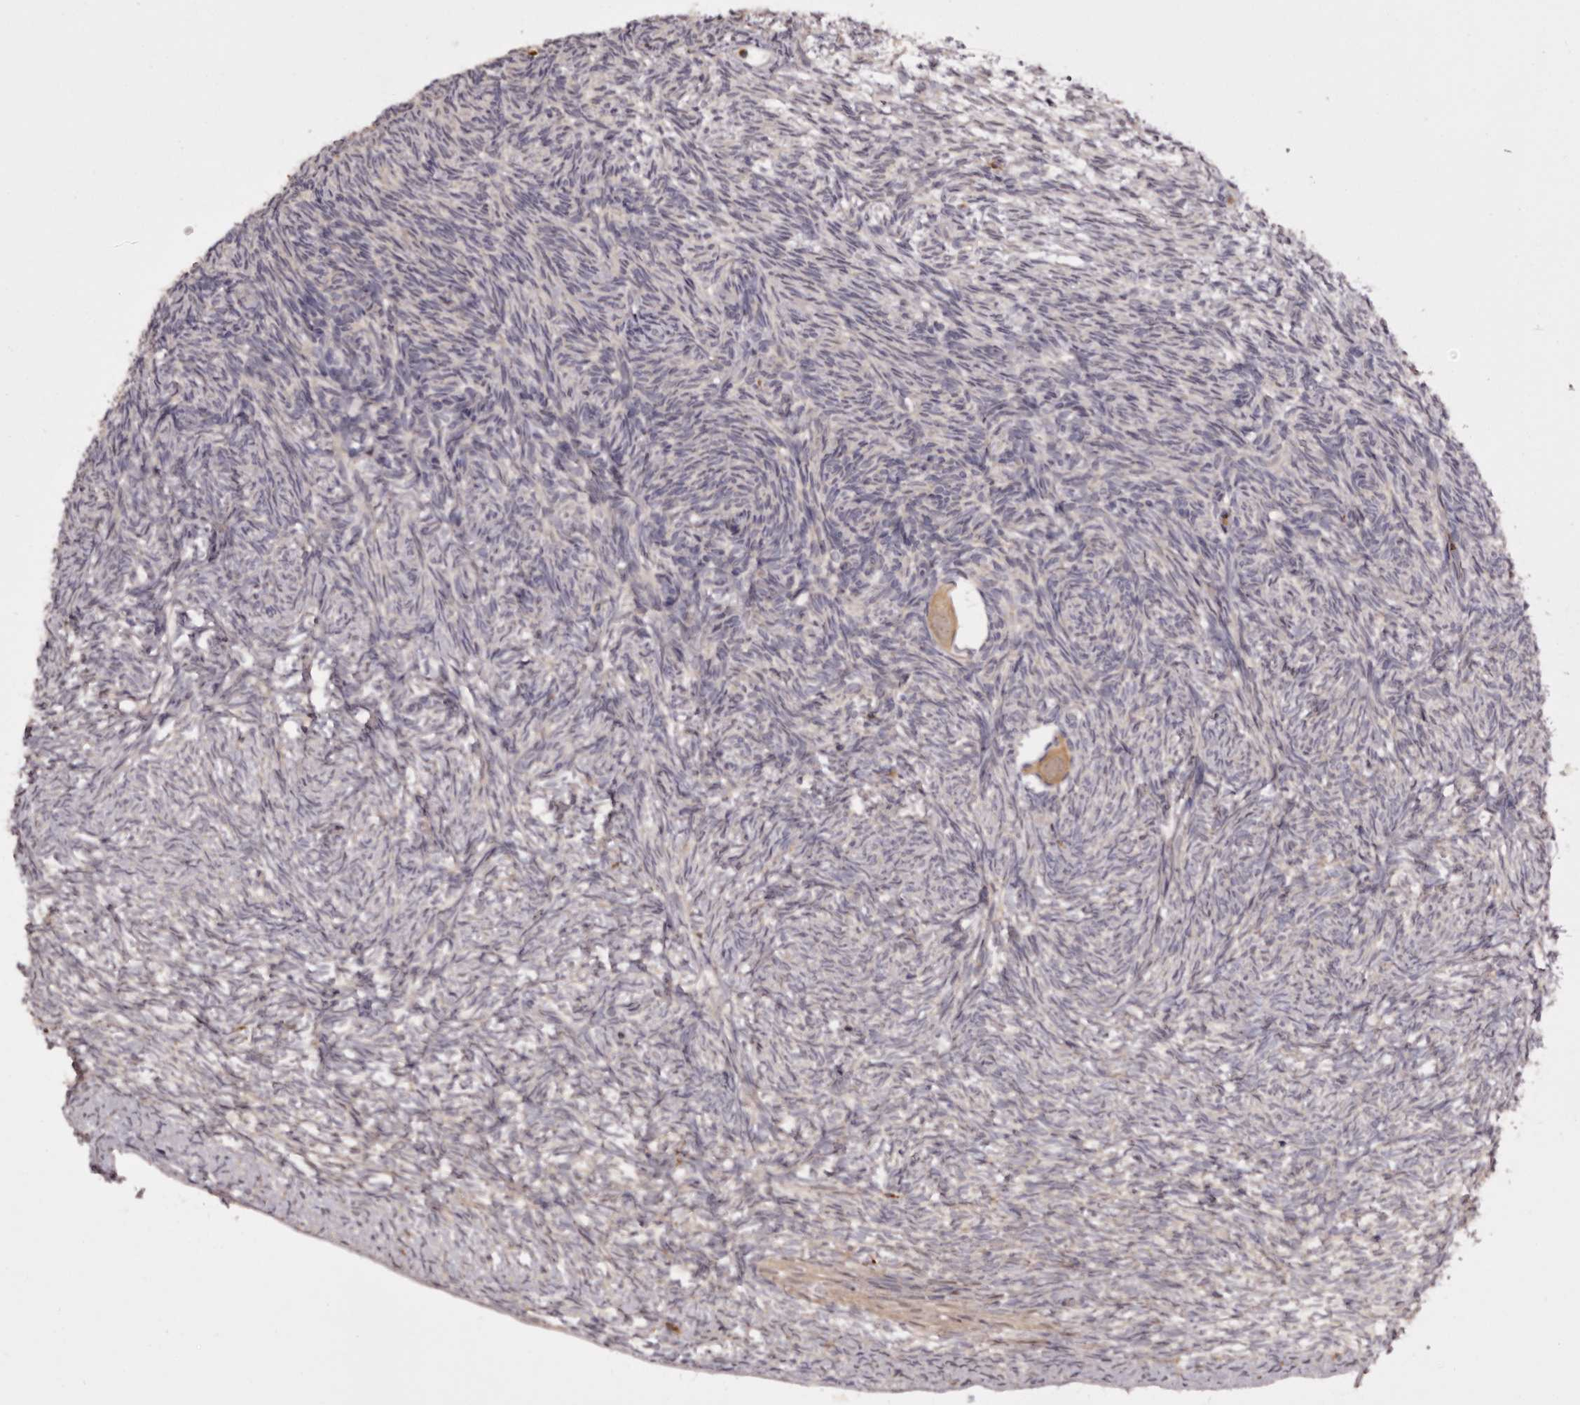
{"staining": {"intensity": "moderate", "quantity": ">75%", "location": "cytoplasmic/membranous"}, "tissue": "ovary", "cell_type": "Follicle cells", "image_type": "normal", "snomed": [{"axis": "morphology", "description": "Normal tissue, NOS"}, {"axis": "topography", "description": "Ovary"}], "caption": "Protein expression analysis of normal human ovary reveals moderate cytoplasmic/membranous staining in approximately >75% of follicle cells. (Brightfield microscopy of DAB IHC at high magnification).", "gene": "TNNI1", "patient": {"sex": "female", "age": 34}}